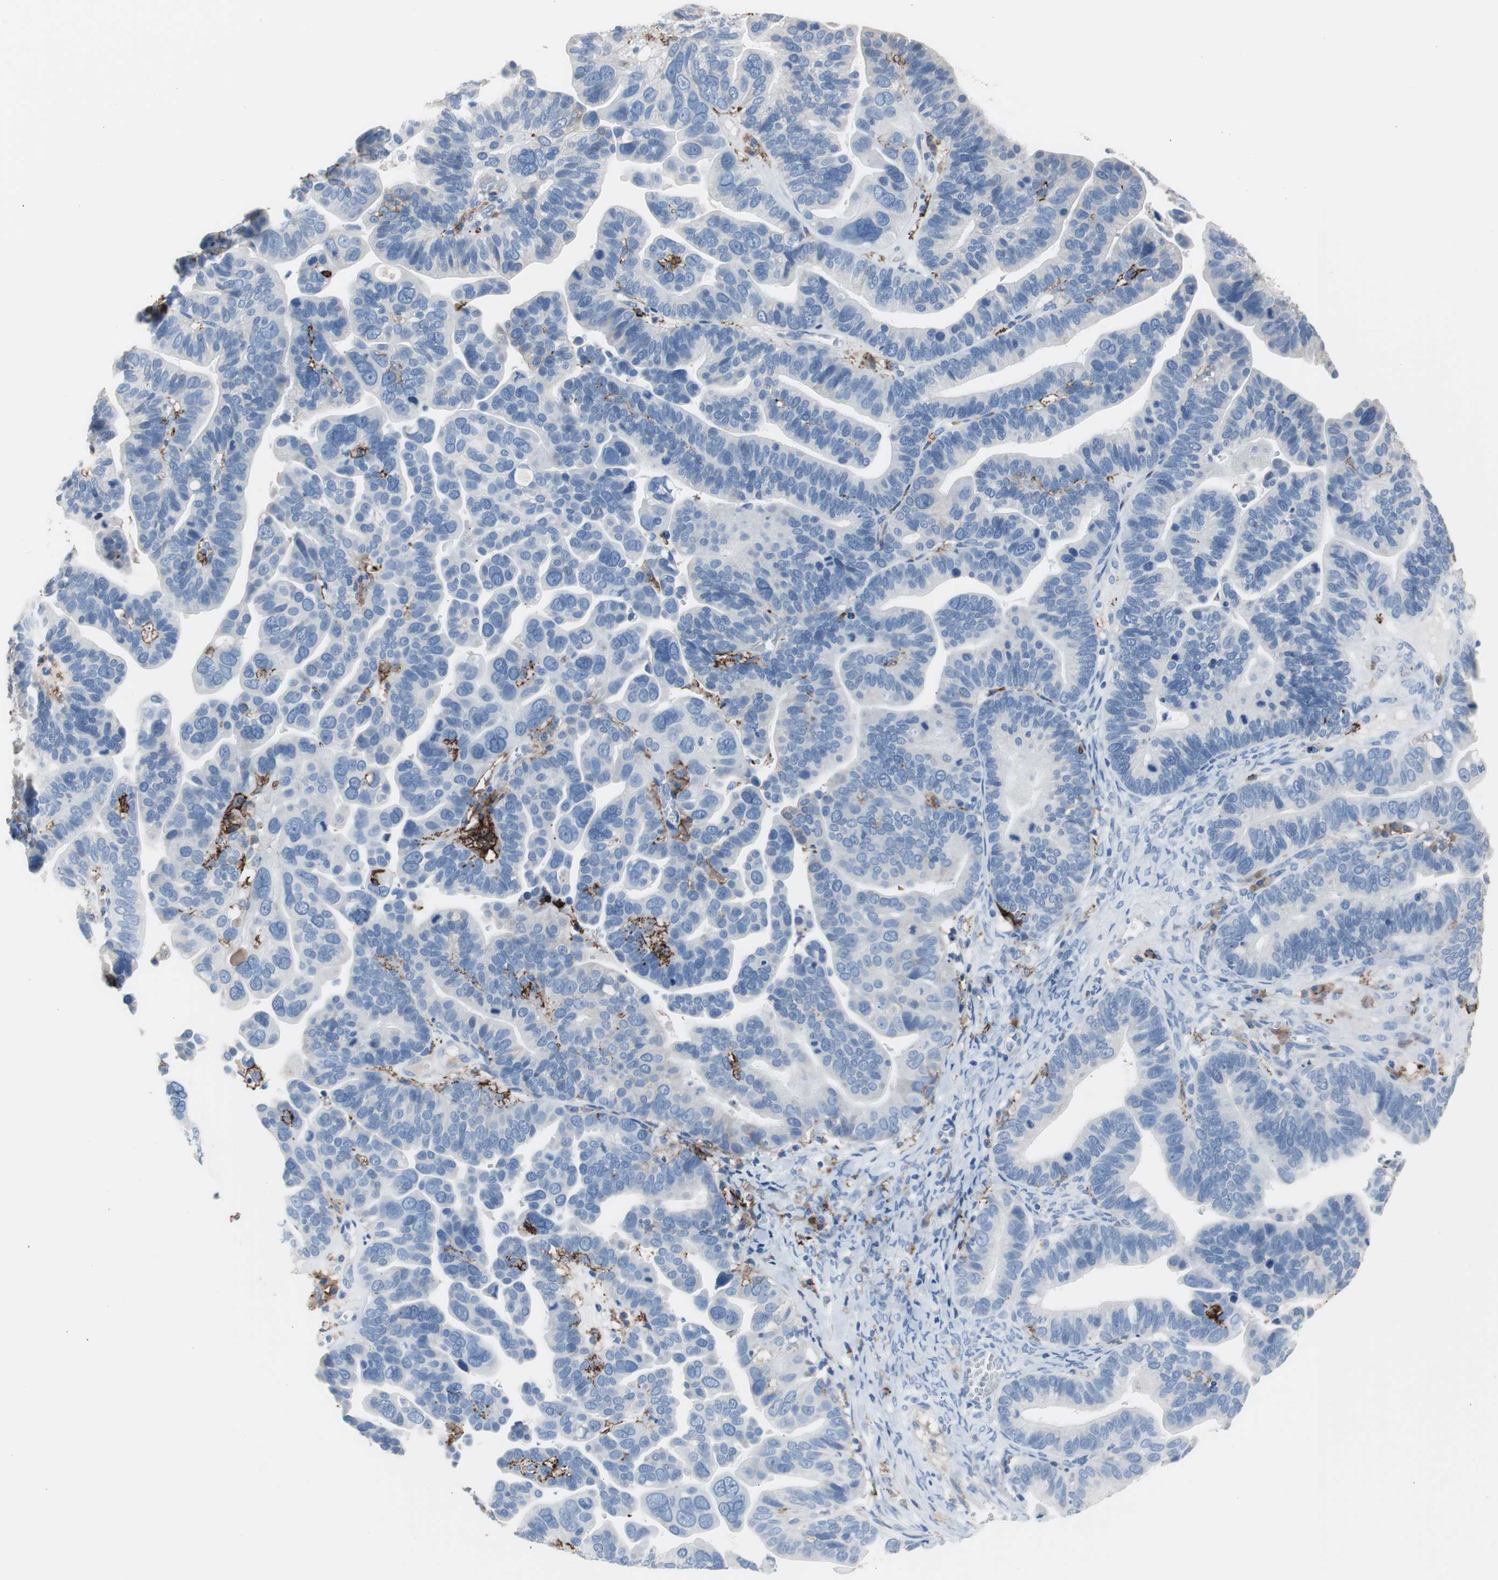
{"staining": {"intensity": "negative", "quantity": "none", "location": "none"}, "tissue": "ovarian cancer", "cell_type": "Tumor cells", "image_type": "cancer", "snomed": [{"axis": "morphology", "description": "Cystadenocarcinoma, serous, NOS"}, {"axis": "topography", "description": "Ovary"}], "caption": "Tumor cells show no significant protein expression in ovarian serous cystadenocarcinoma.", "gene": "FCGR2B", "patient": {"sex": "female", "age": 56}}